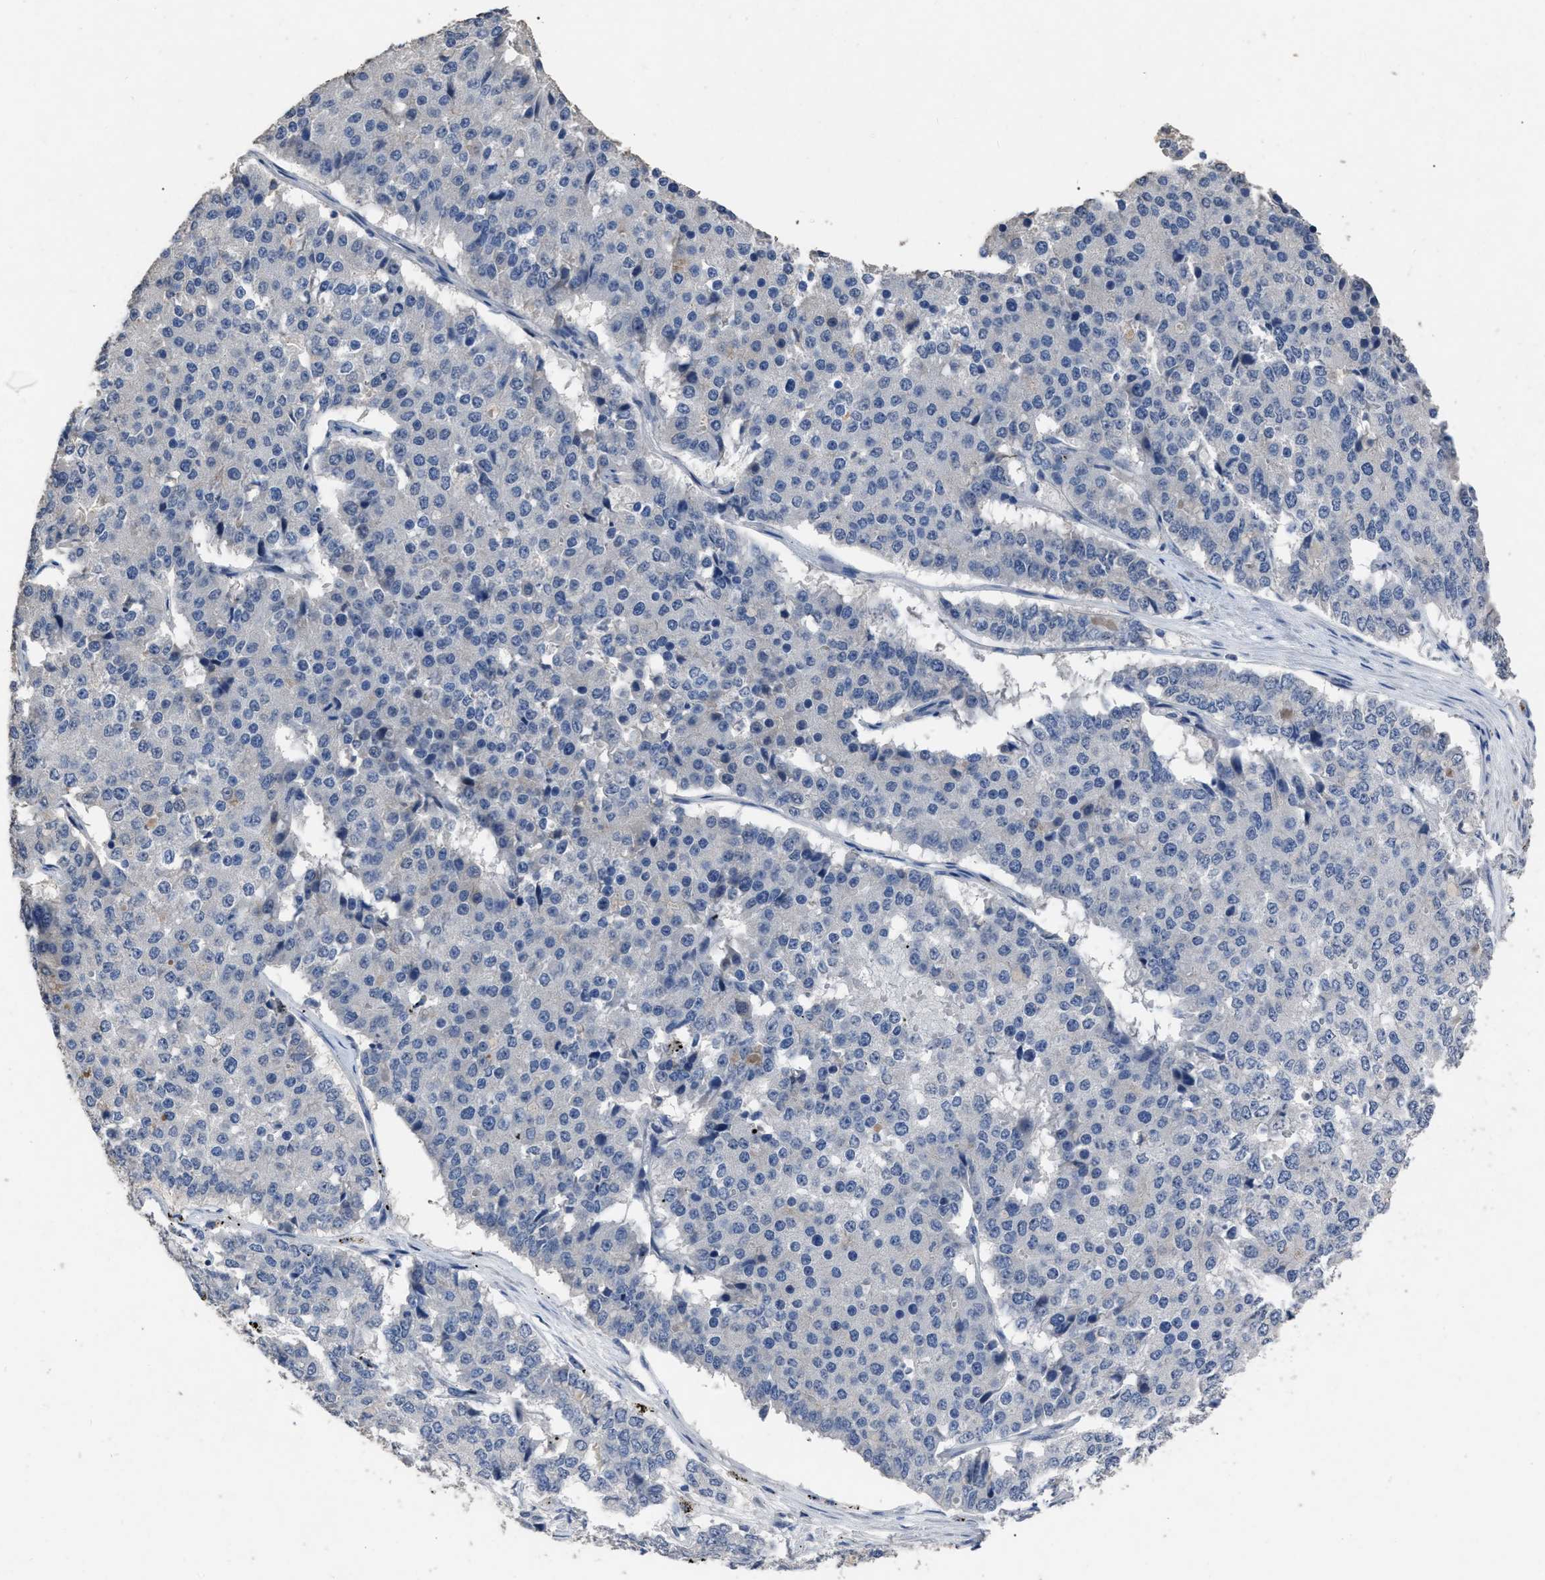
{"staining": {"intensity": "negative", "quantity": "none", "location": "none"}, "tissue": "pancreatic cancer", "cell_type": "Tumor cells", "image_type": "cancer", "snomed": [{"axis": "morphology", "description": "Adenocarcinoma, NOS"}, {"axis": "topography", "description": "Pancreas"}], "caption": "Photomicrograph shows no significant protein expression in tumor cells of pancreatic cancer.", "gene": "HABP2", "patient": {"sex": "male", "age": 50}}